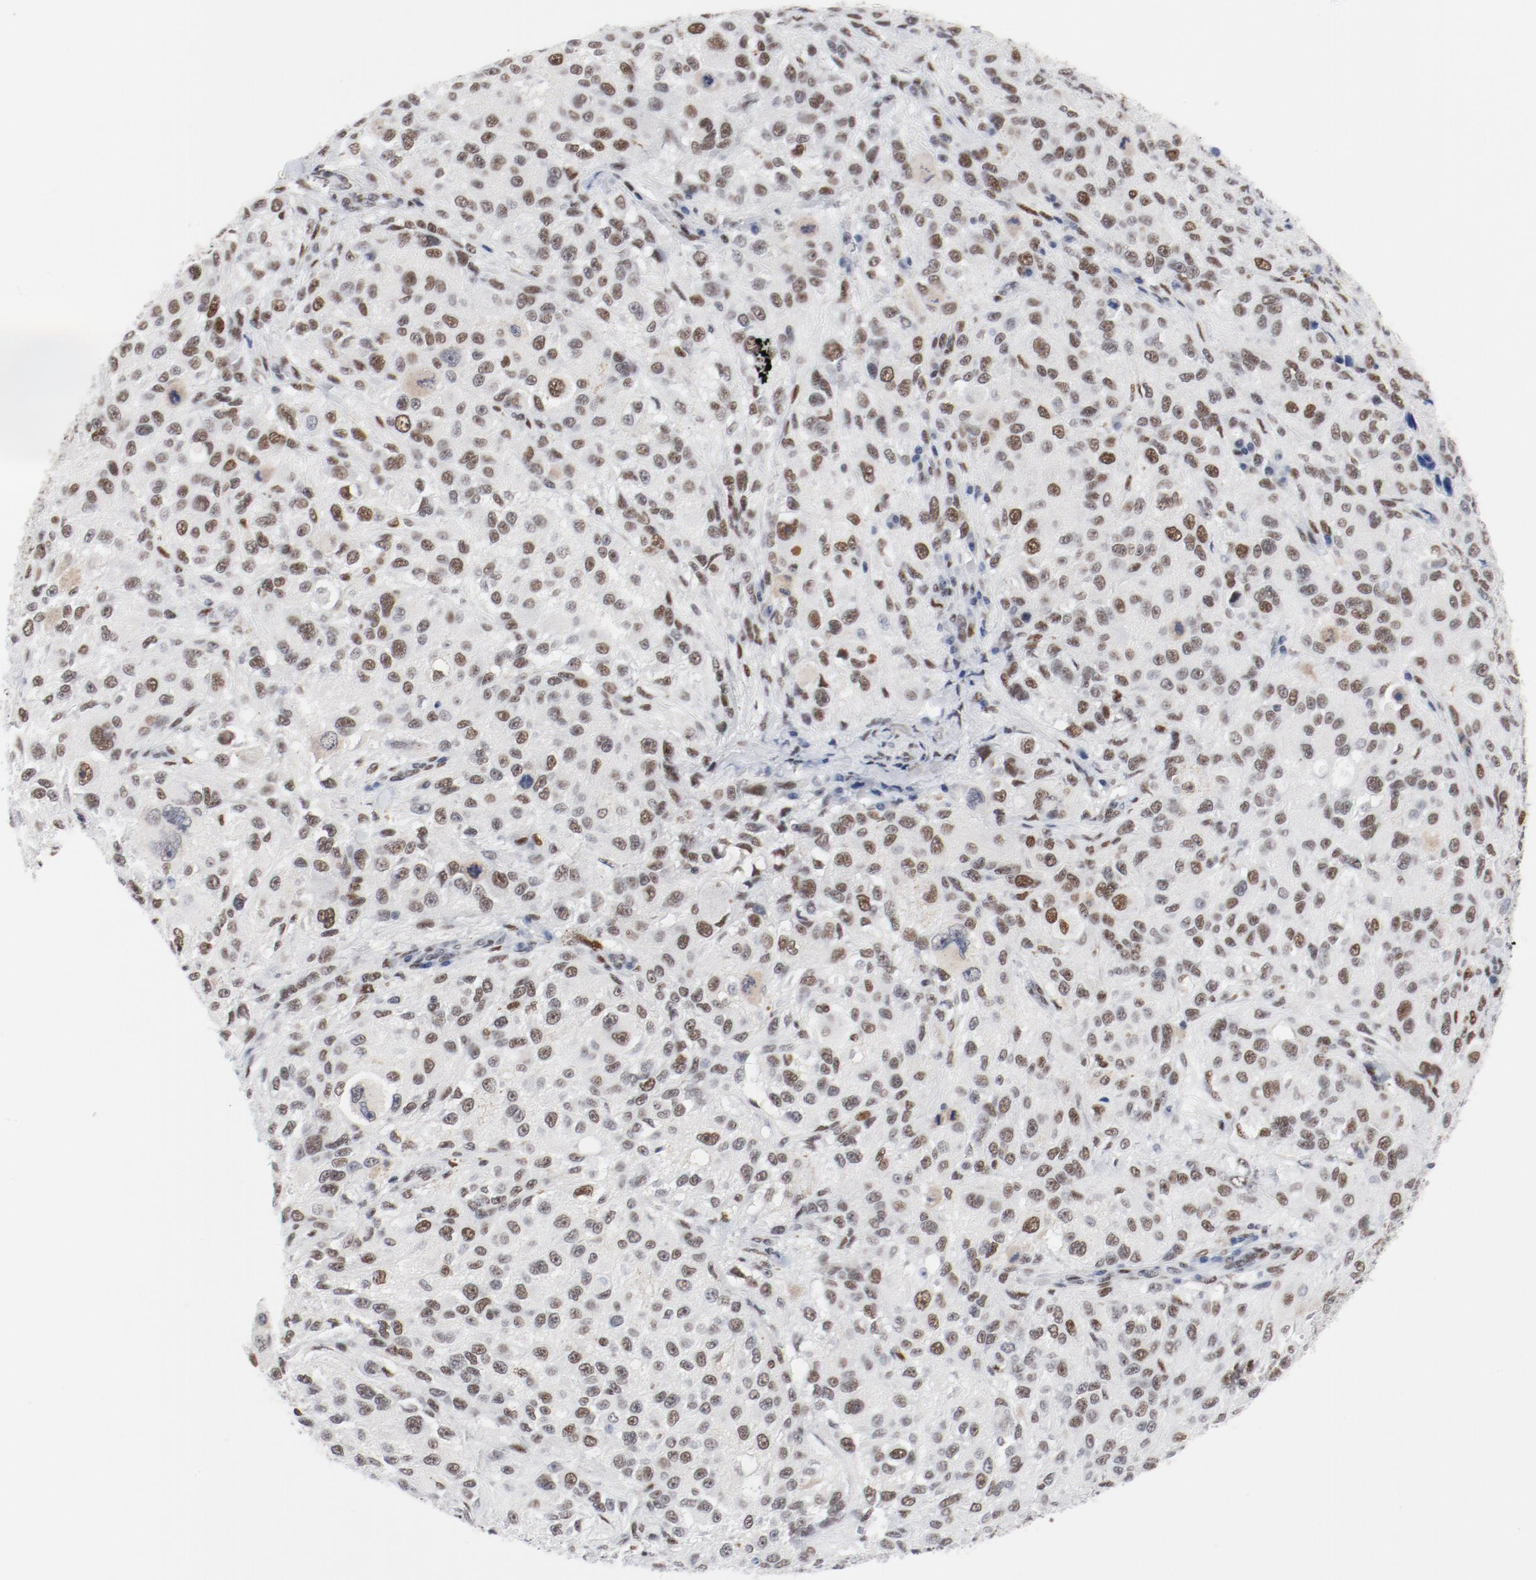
{"staining": {"intensity": "moderate", "quantity": ">75%", "location": "nuclear"}, "tissue": "melanoma", "cell_type": "Tumor cells", "image_type": "cancer", "snomed": [{"axis": "morphology", "description": "Necrosis, NOS"}, {"axis": "morphology", "description": "Malignant melanoma, NOS"}, {"axis": "topography", "description": "Skin"}], "caption": "Human melanoma stained for a protein (brown) displays moderate nuclear positive positivity in about >75% of tumor cells.", "gene": "ARNT", "patient": {"sex": "female", "age": 87}}